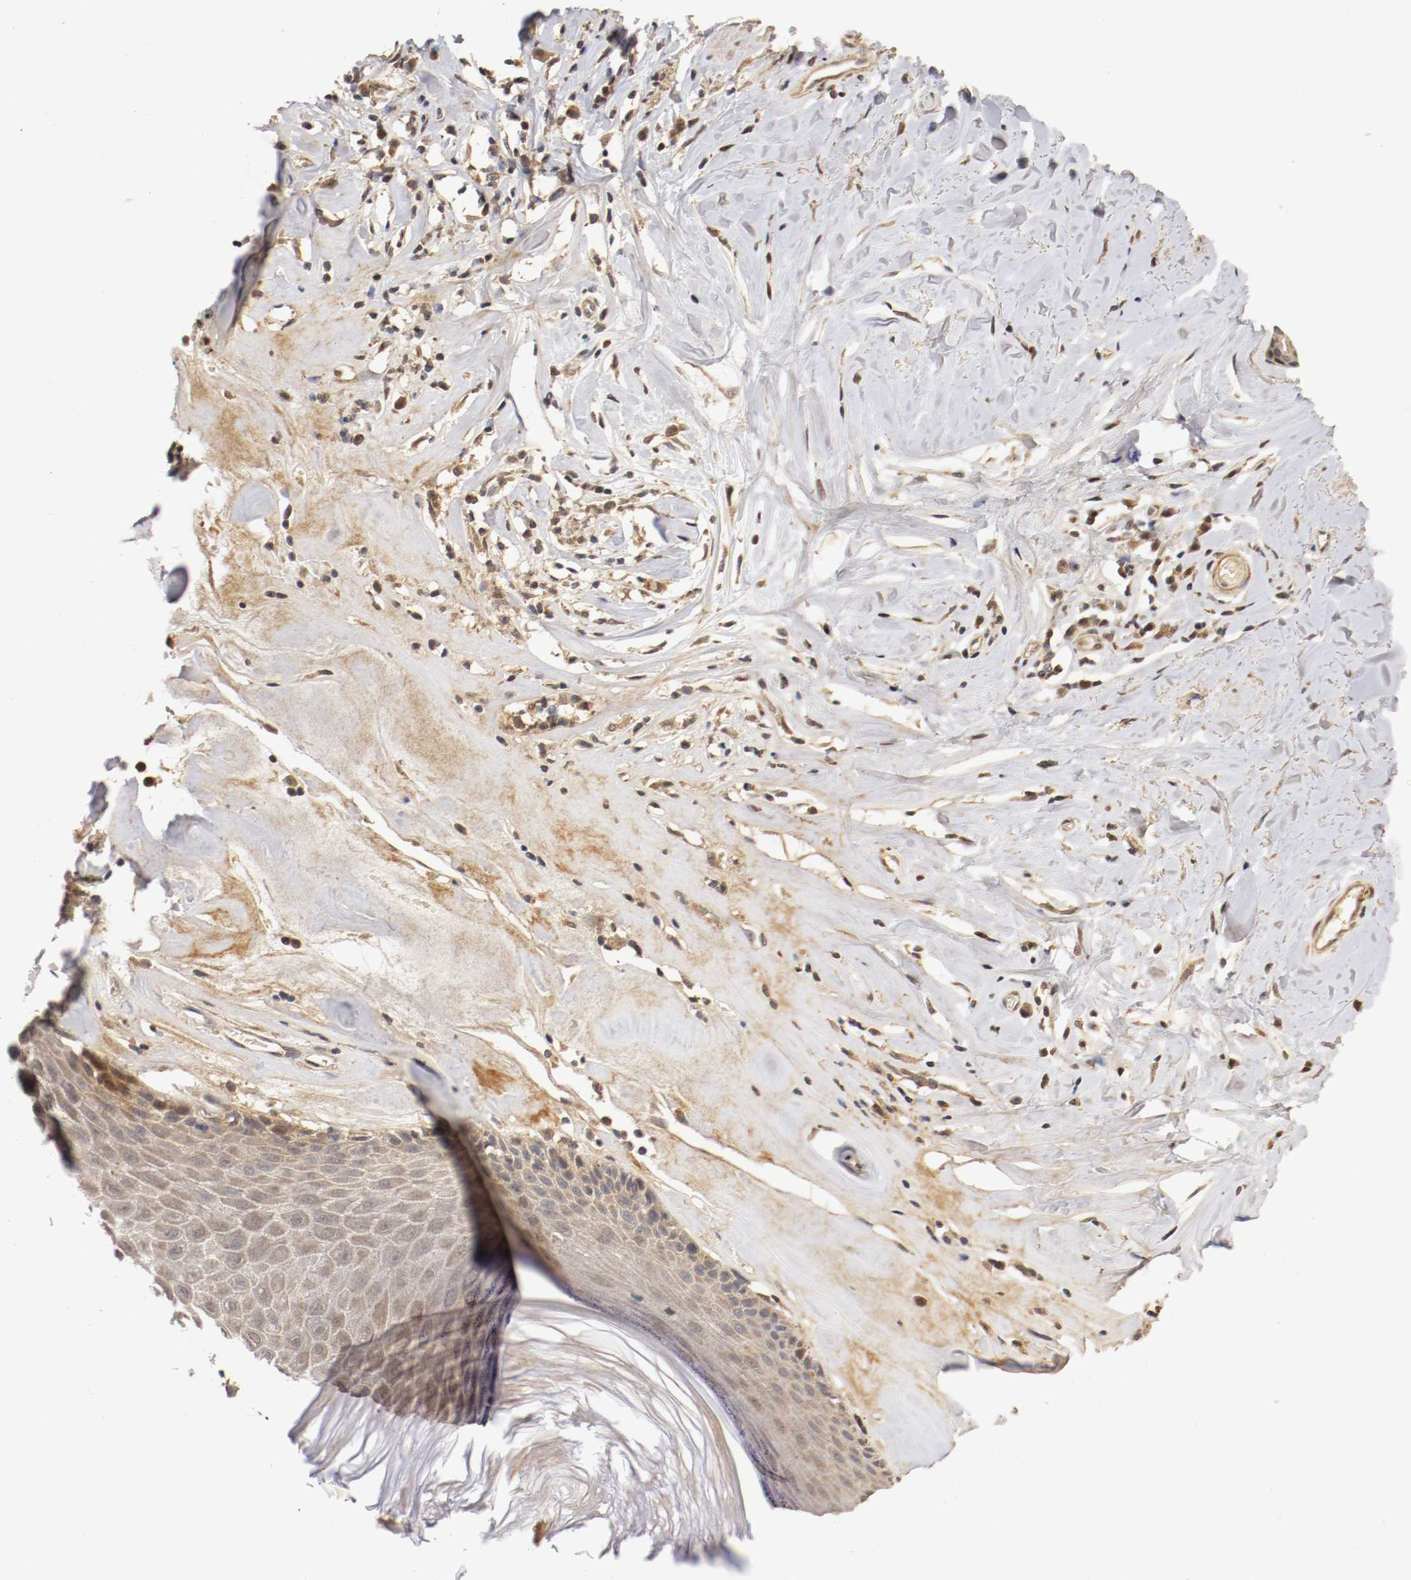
{"staining": {"intensity": "moderate", "quantity": "25%-75%", "location": "cytoplasmic/membranous,nuclear"}, "tissue": "skin", "cell_type": "Epidermal cells", "image_type": "normal", "snomed": [{"axis": "morphology", "description": "Normal tissue, NOS"}, {"axis": "morphology", "description": "Inflammation, NOS"}, {"axis": "topography", "description": "Vulva"}], "caption": "A high-resolution histopathology image shows IHC staining of unremarkable skin, which shows moderate cytoplasmic/membranous,nuclear expression in approximately 25%-75% of epidermal cells.", "gene": "TNFRSF1B", "patient": {"sex": "female", "age": 84}}